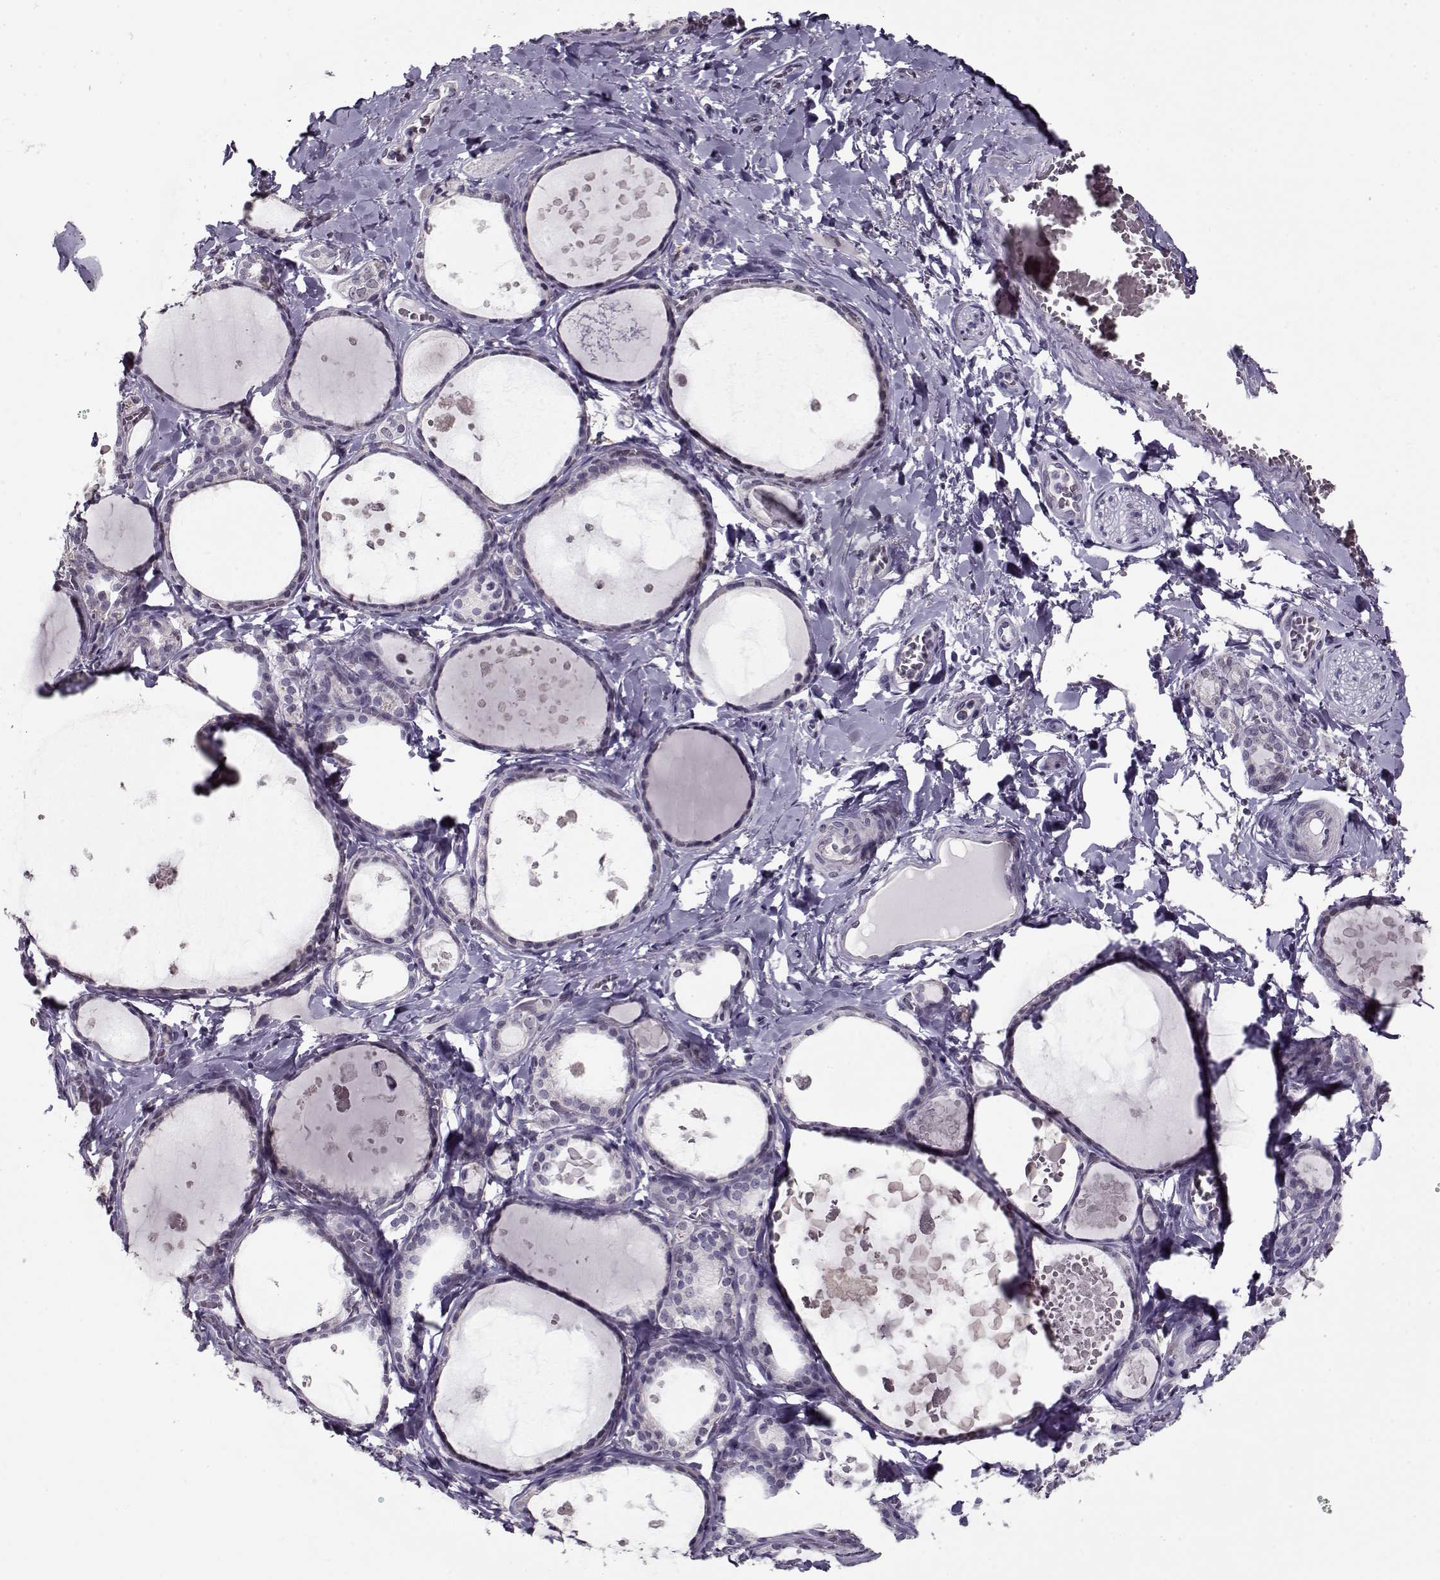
{"staining": {"intensity": "negative", "quantity": "none", "location": "none"}, "tissue": "thyroid gland", "cell_type": "Glandular cells", "image_type": "normal", "snomed": [{"axis": "morphology", "description": "Normal tissue, NOS"}, {"axis": "topography", "description": "Thyroid gland"}], "caption": "A photomicrograph of human thyroid gland is negative for staining in glandular cells. The staining was performed using DAB (3,3'-diaminobenzidine) to visualize the protein expression in brown, while the nuclei were stained in blue with hematoxylin (Magnification: 20x).", "gene": "SEC16B", "patient": {"sex": "female", "age": 56}}